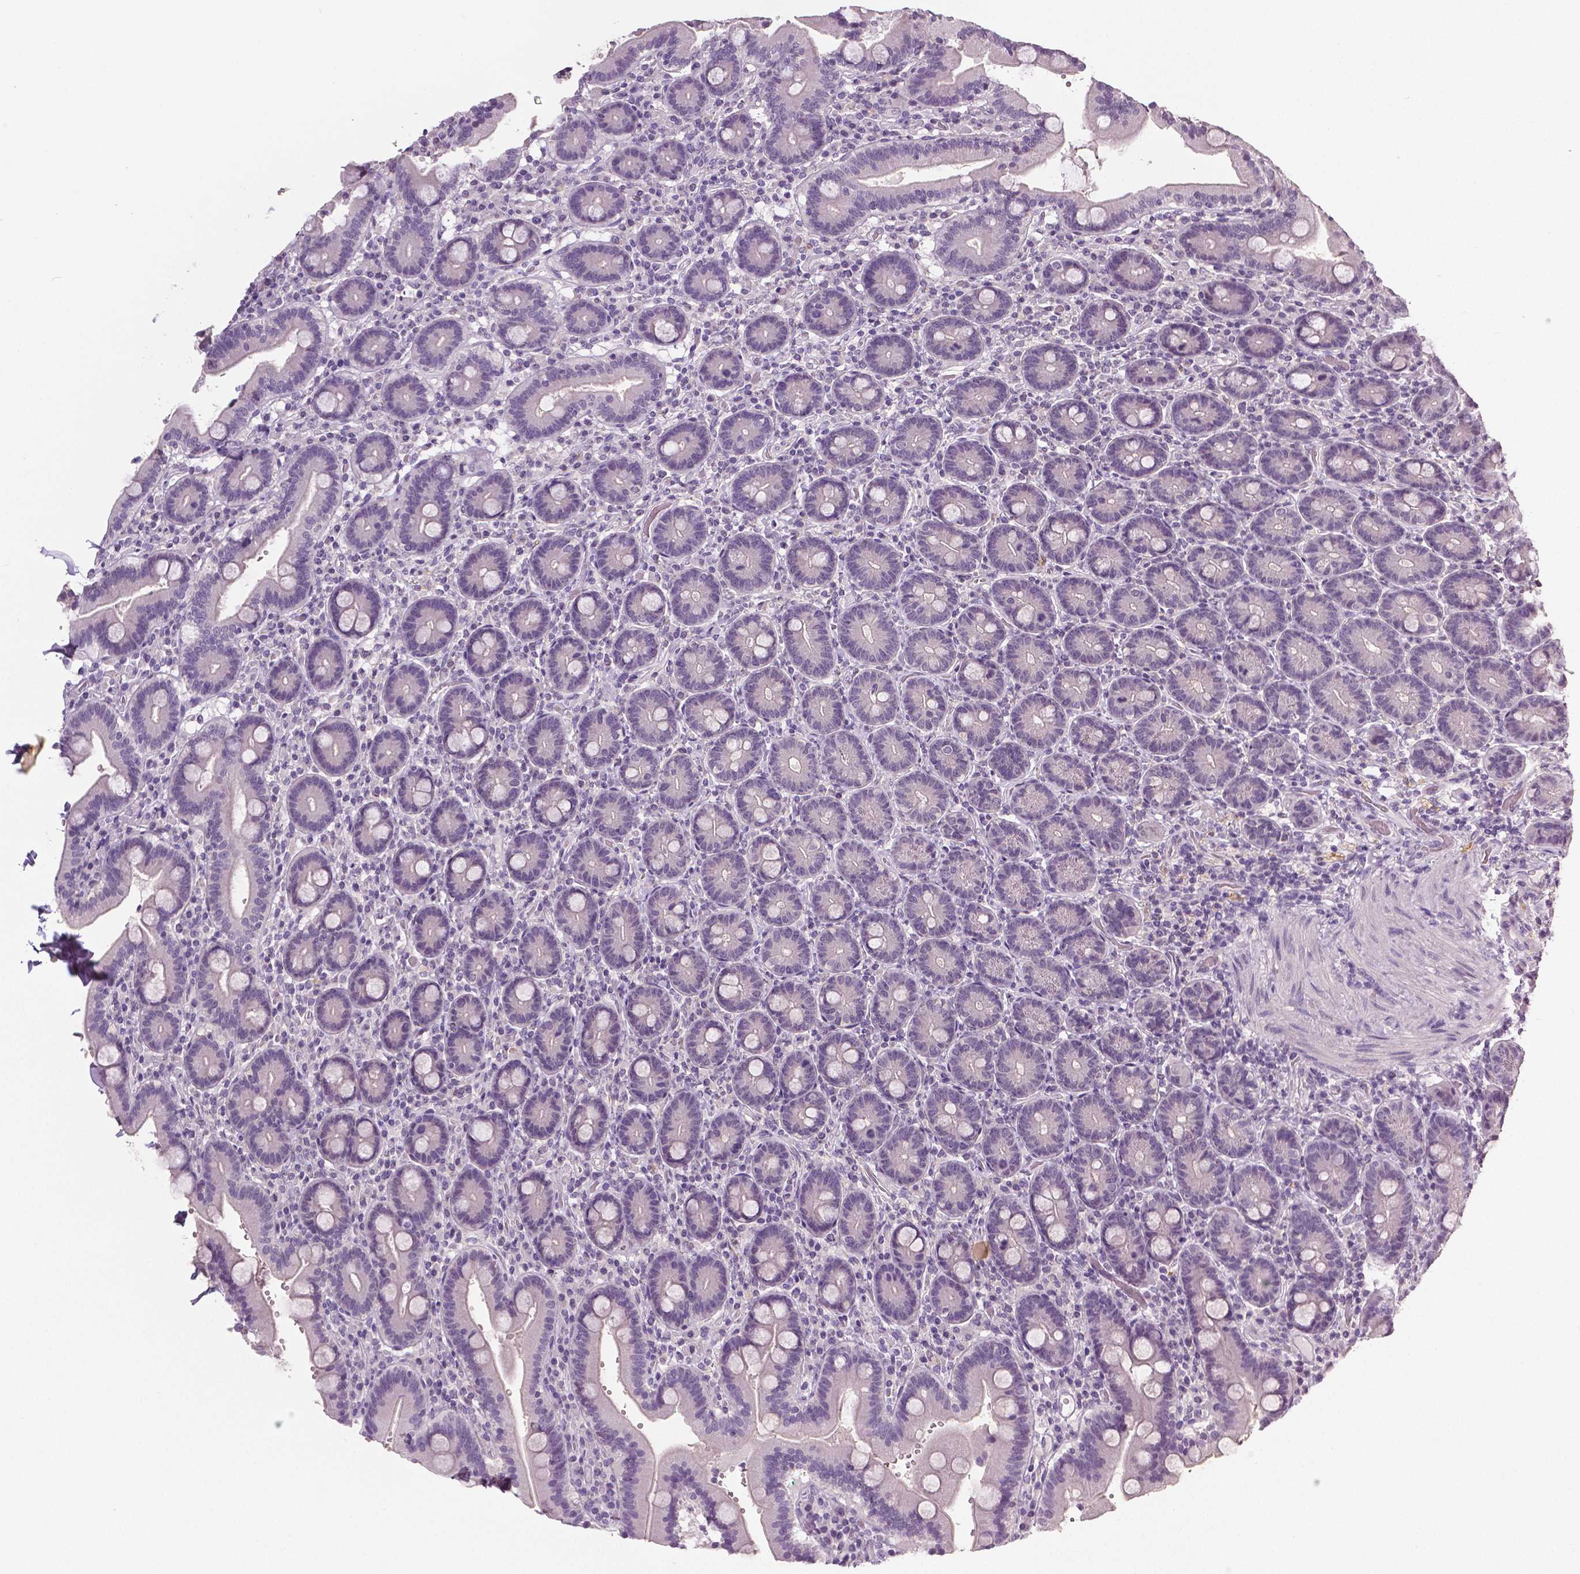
{"staining": {"intensity": "negative", "quantity": "none", "location": "none"}, "tissue": "duodenum", "cell_type": "Glandular cells", "image_type": "normal", "snomed": [{"axis": "morphology", "description": "Normal tissue, NOS"}, {"axis": "topography", "description": "Duodenum"}], "caption": "Immunohistochemistry (IHC) histopathology image of unremarkable duodenum: duodenum stained with DAB shows no significant protein staining in glandular cells.", "gene": "NECAB1", "patient": {"sex": "female", "age": 62}}